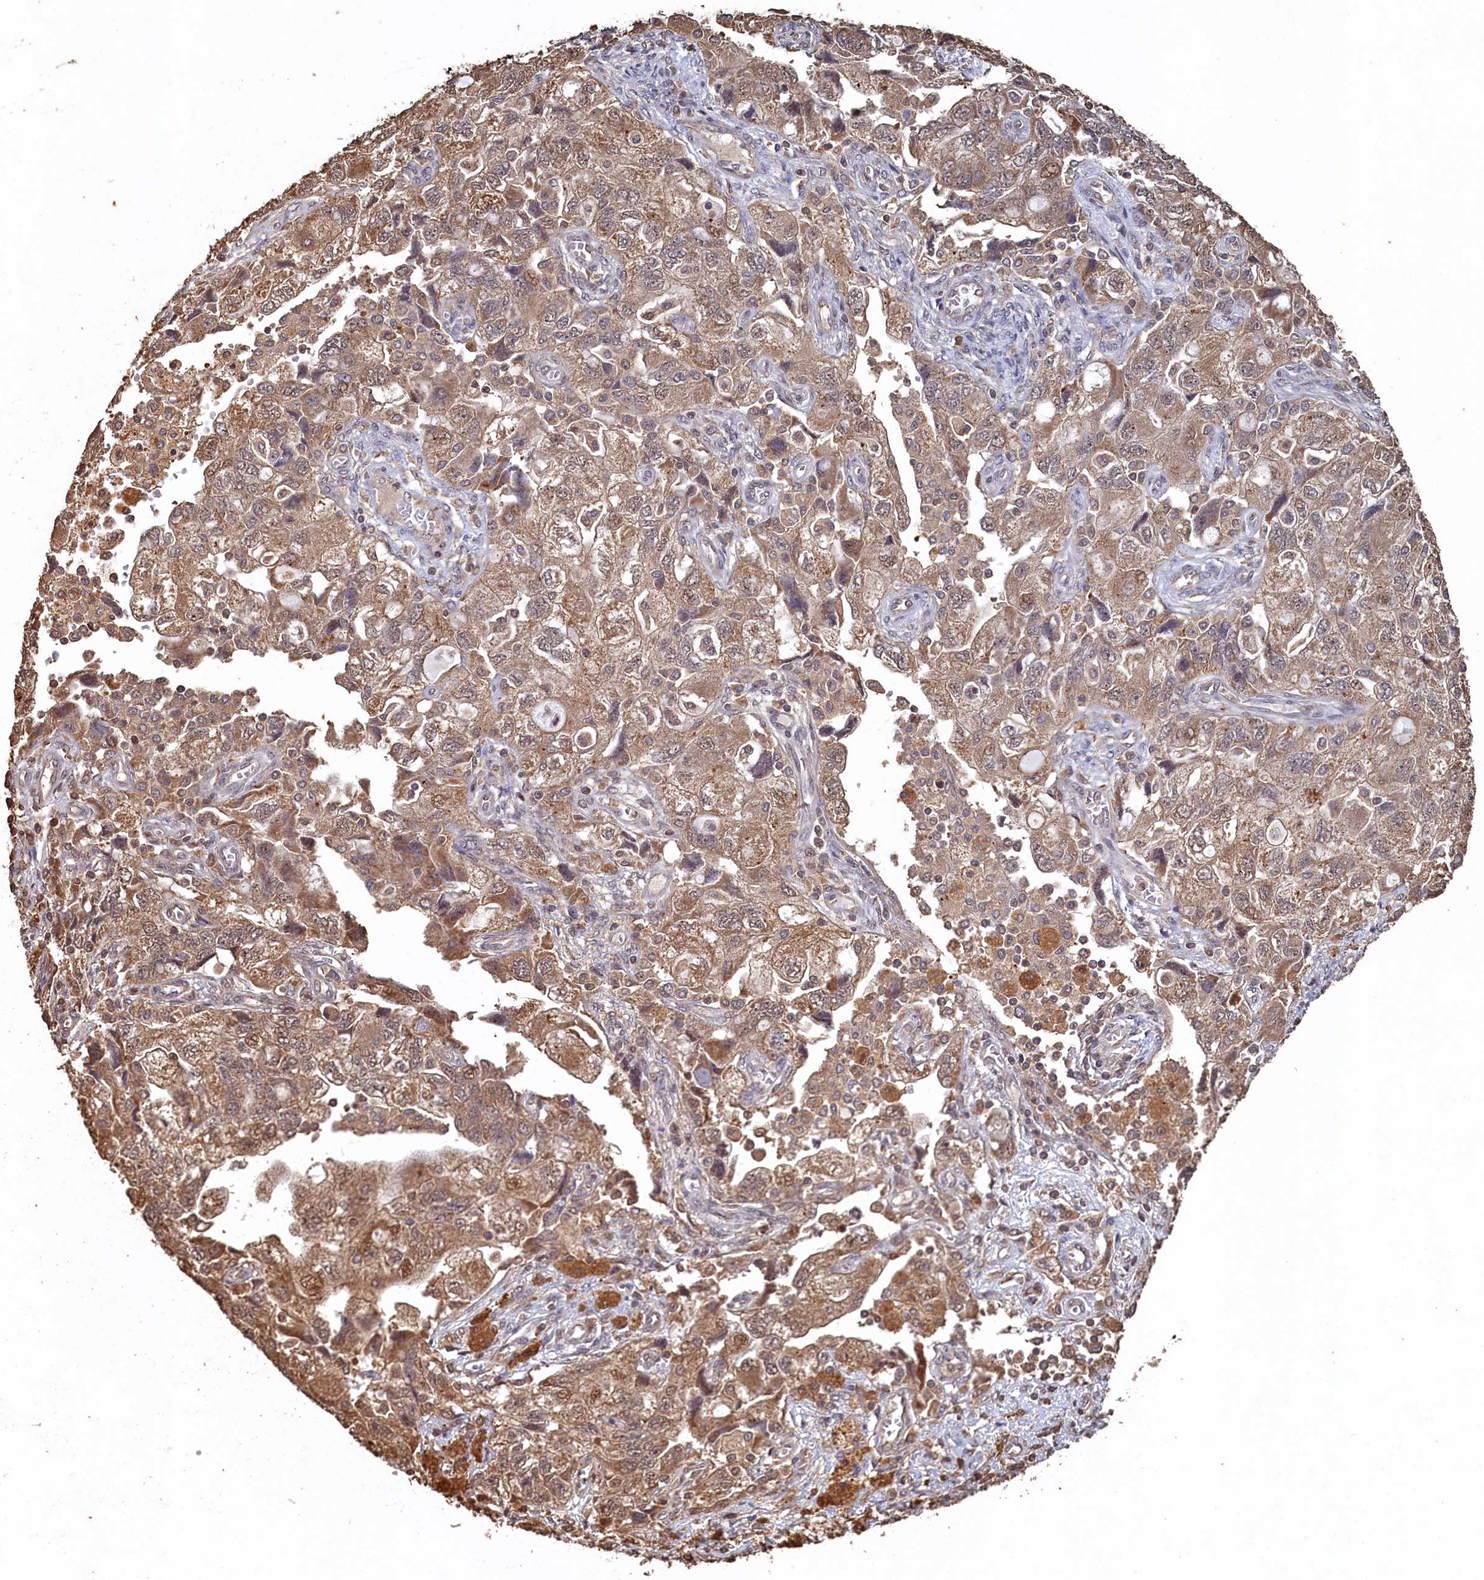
{"staining": {"intensity": "moderate", "quantity": ">75%", "location": "cytoplasmic/membranous"}, "tissue": "ovarian cancer", "cell_type": "Tumor cells", "image_type": "cancer", "snomed": [{"axis": "morphology", "description": "Carcinoma, NOS"}, {"axis": "morphology", "description": "Cystadenocarcinoma, serous, NOS"}, {"axis": "topography", "description": "Ovary"}], "caption": "DAB immunohistochemical staining of ovarian cancer shows moderate cytoplasmic/membranous protein staining in about >75% of tumor cells.", "gene": "PIGN", "patient": {"sex": "female", "age": 69}}